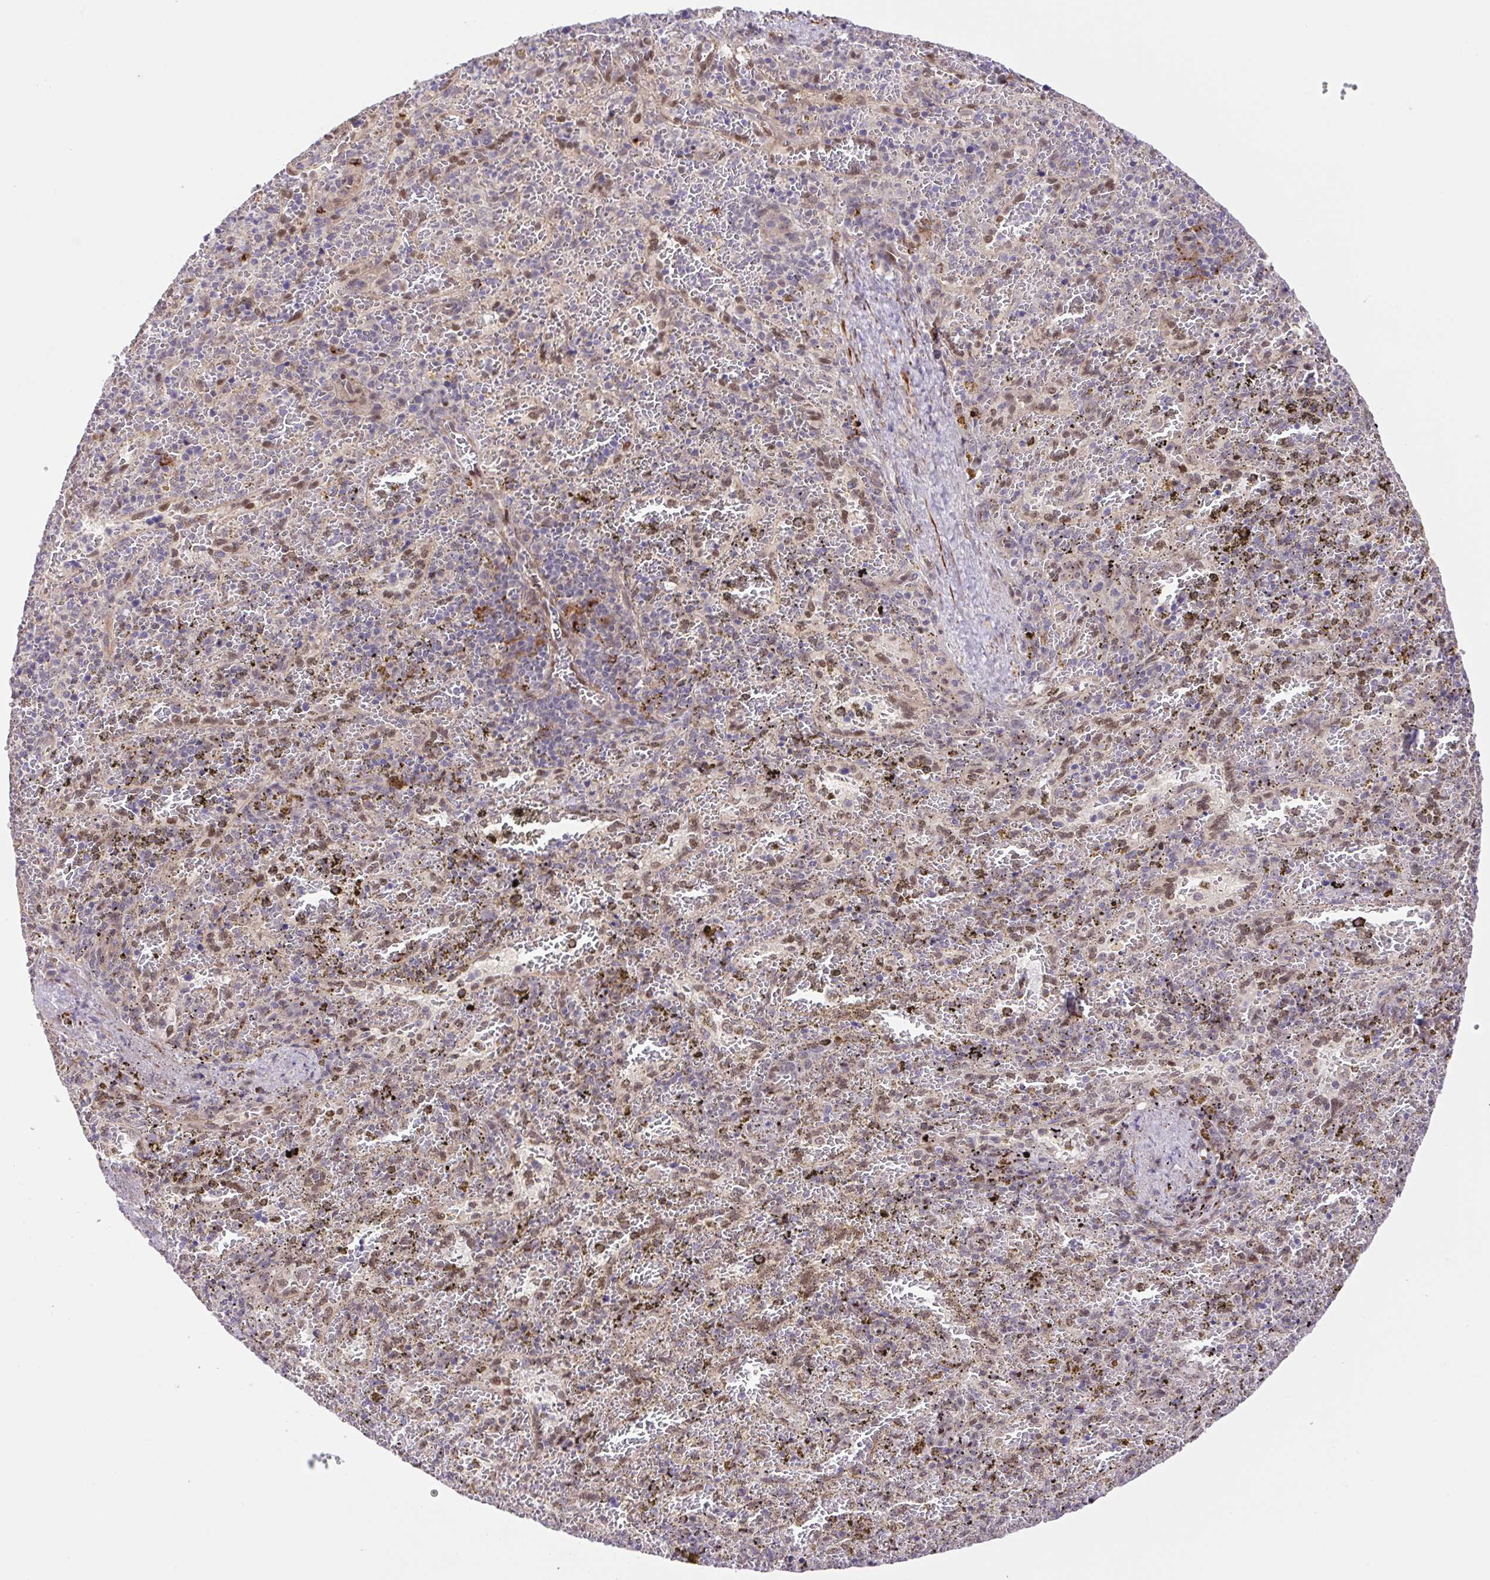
{"staining": {"intensity": "weak", "quantity": "<25%", "location": "nuclear"}, "tissue": "spleen", "cell_type": "Cells in red pulp", "image_type": "normal", "snomed": [{"axis": "morphology", "description": "Normal tissue, NOS"}, {"axis": "topography", "description": "Spleen"}], "caption": "Cells in red pulp show no significant positivity in unremarkable spleen.", "gene": "ERG", "patient": {"sex": "female", "age": 50}}